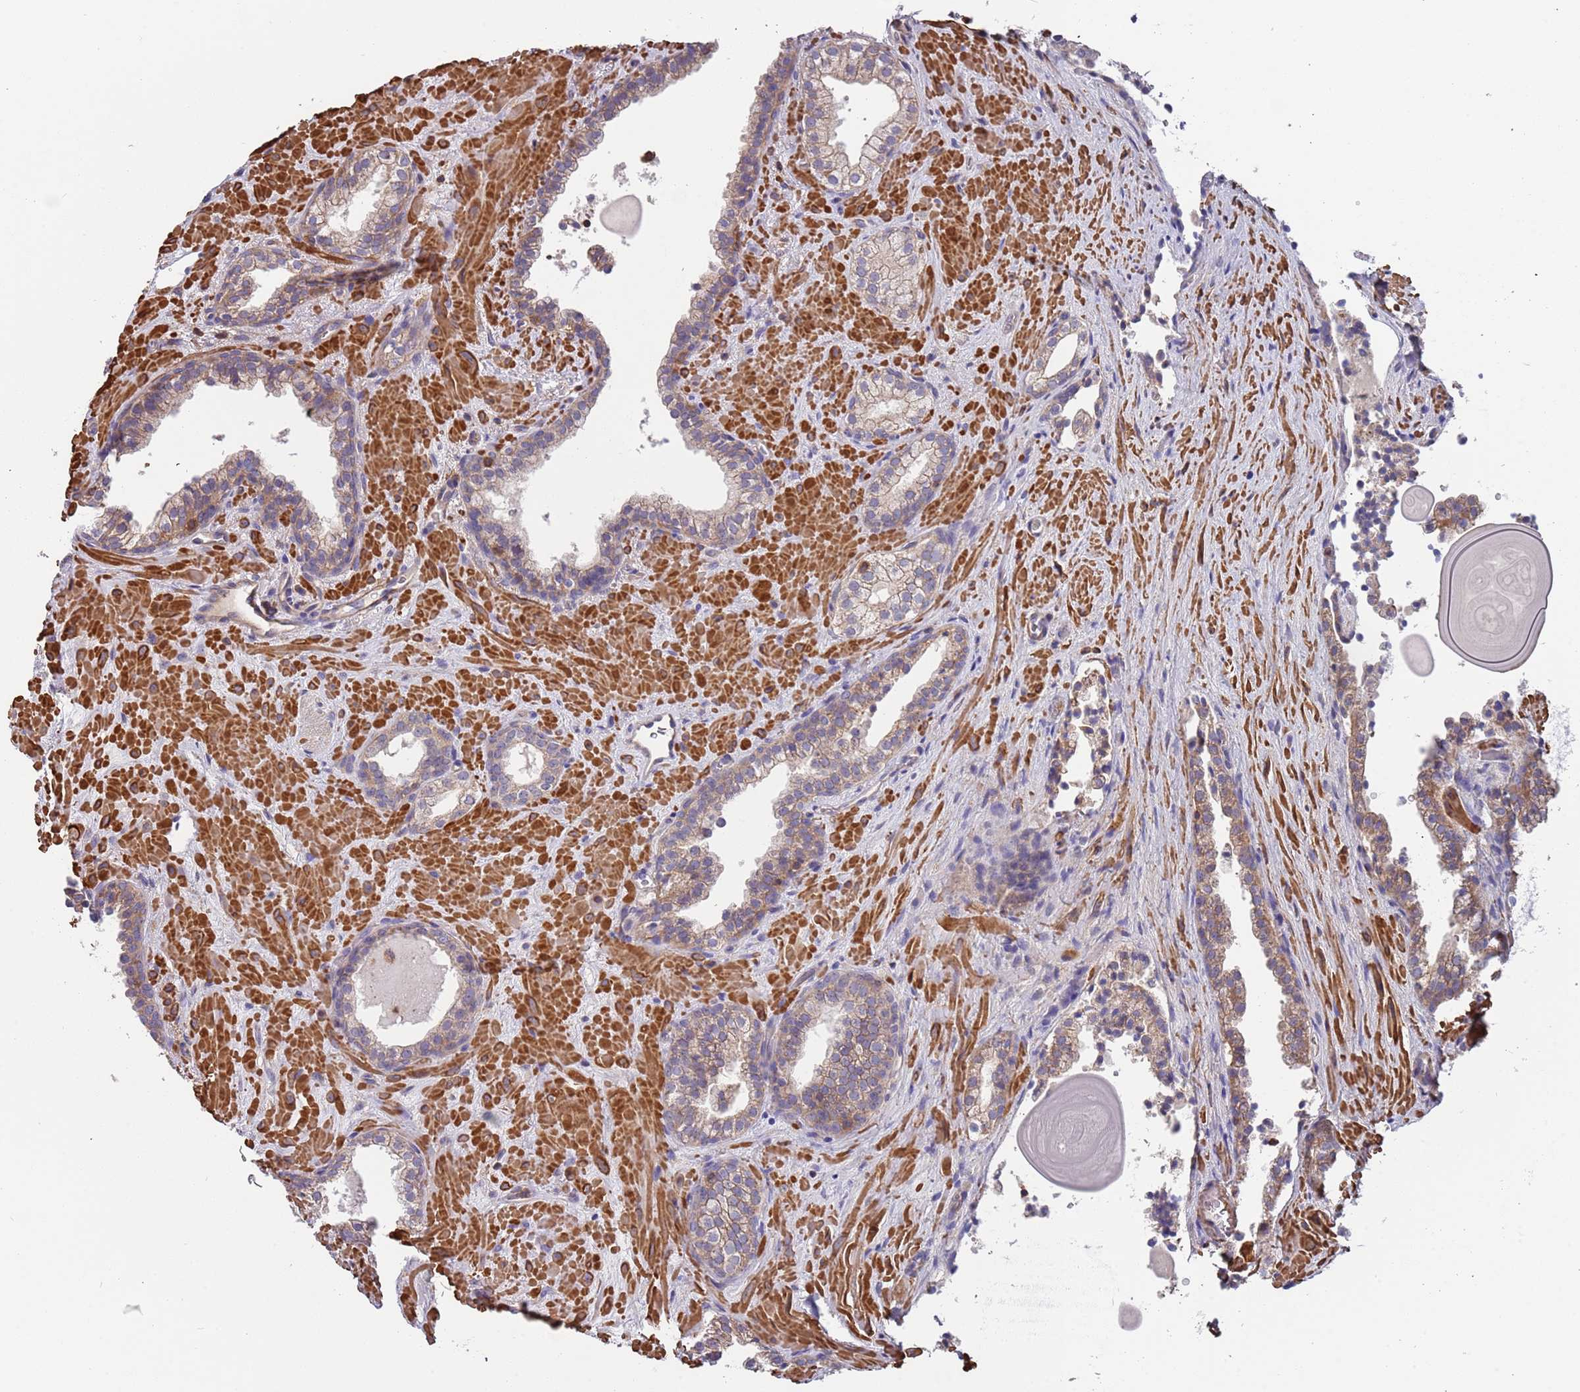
{"staining": {"intensity": "weak", "quantity": "25%-75%", "location": "cytoplasmic/membranous"}, "tissue": "prostate cancer", "cell_type": "Tumor cells", "image_type": "cancer", "snomed": [{"axis": "morphology", "description": "Adenocarcinoma, High grade"}, {"axis": "topography", "description": "Prostate"}], "caption": "Prostate cancer stained for a protein displays weak cytoplasmic/membranous positivity in tumor cells. The protein of interest is stained brown, and the nuclei are stained in blue (DAB (3,3'-diaminobenzidine) IHC with brightfield microscopy, high magnification).", "gene": "SYT4", "patient": {"sex": "male", "age": 66}}